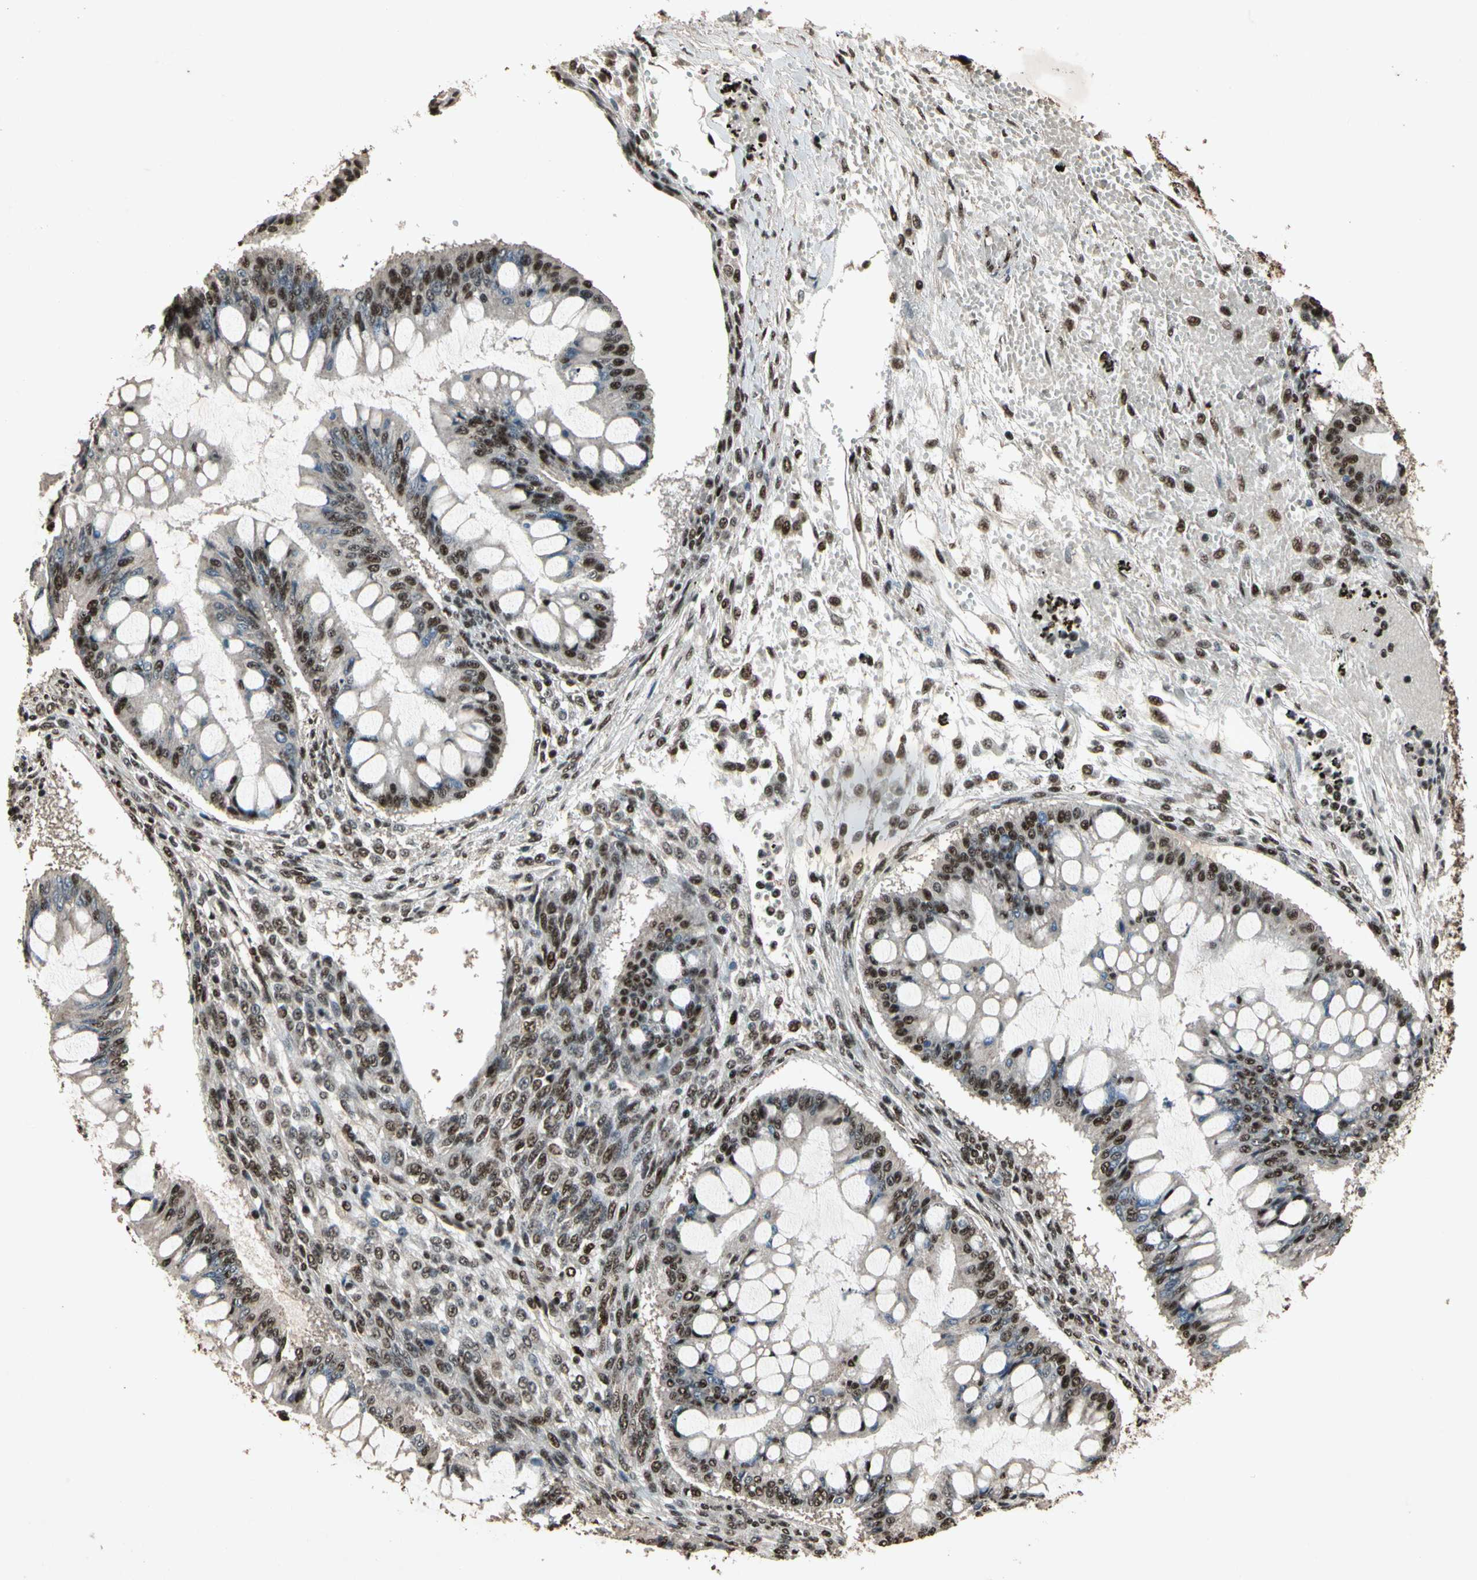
{"staining": {"intensity": "strong", "quantity": "25%-75%", "location": "nuclear"}, "tissue": "ovarian cancer", "cell_type": "Tumor cells", "image_type": "cancer", "snomed": [{"axis": "morphology", "description": "Cystadenocarcinoma, mucinous, NOS"}, {"axis": "topography", "description": "Ovary"}], "caption": "Ovarian mucinous cystadenocarcinoma stained with a protein marker reveals strong staining in tumor cells.", "gene": "TBX2", "patient": {"sex": "female", "age": 73}}